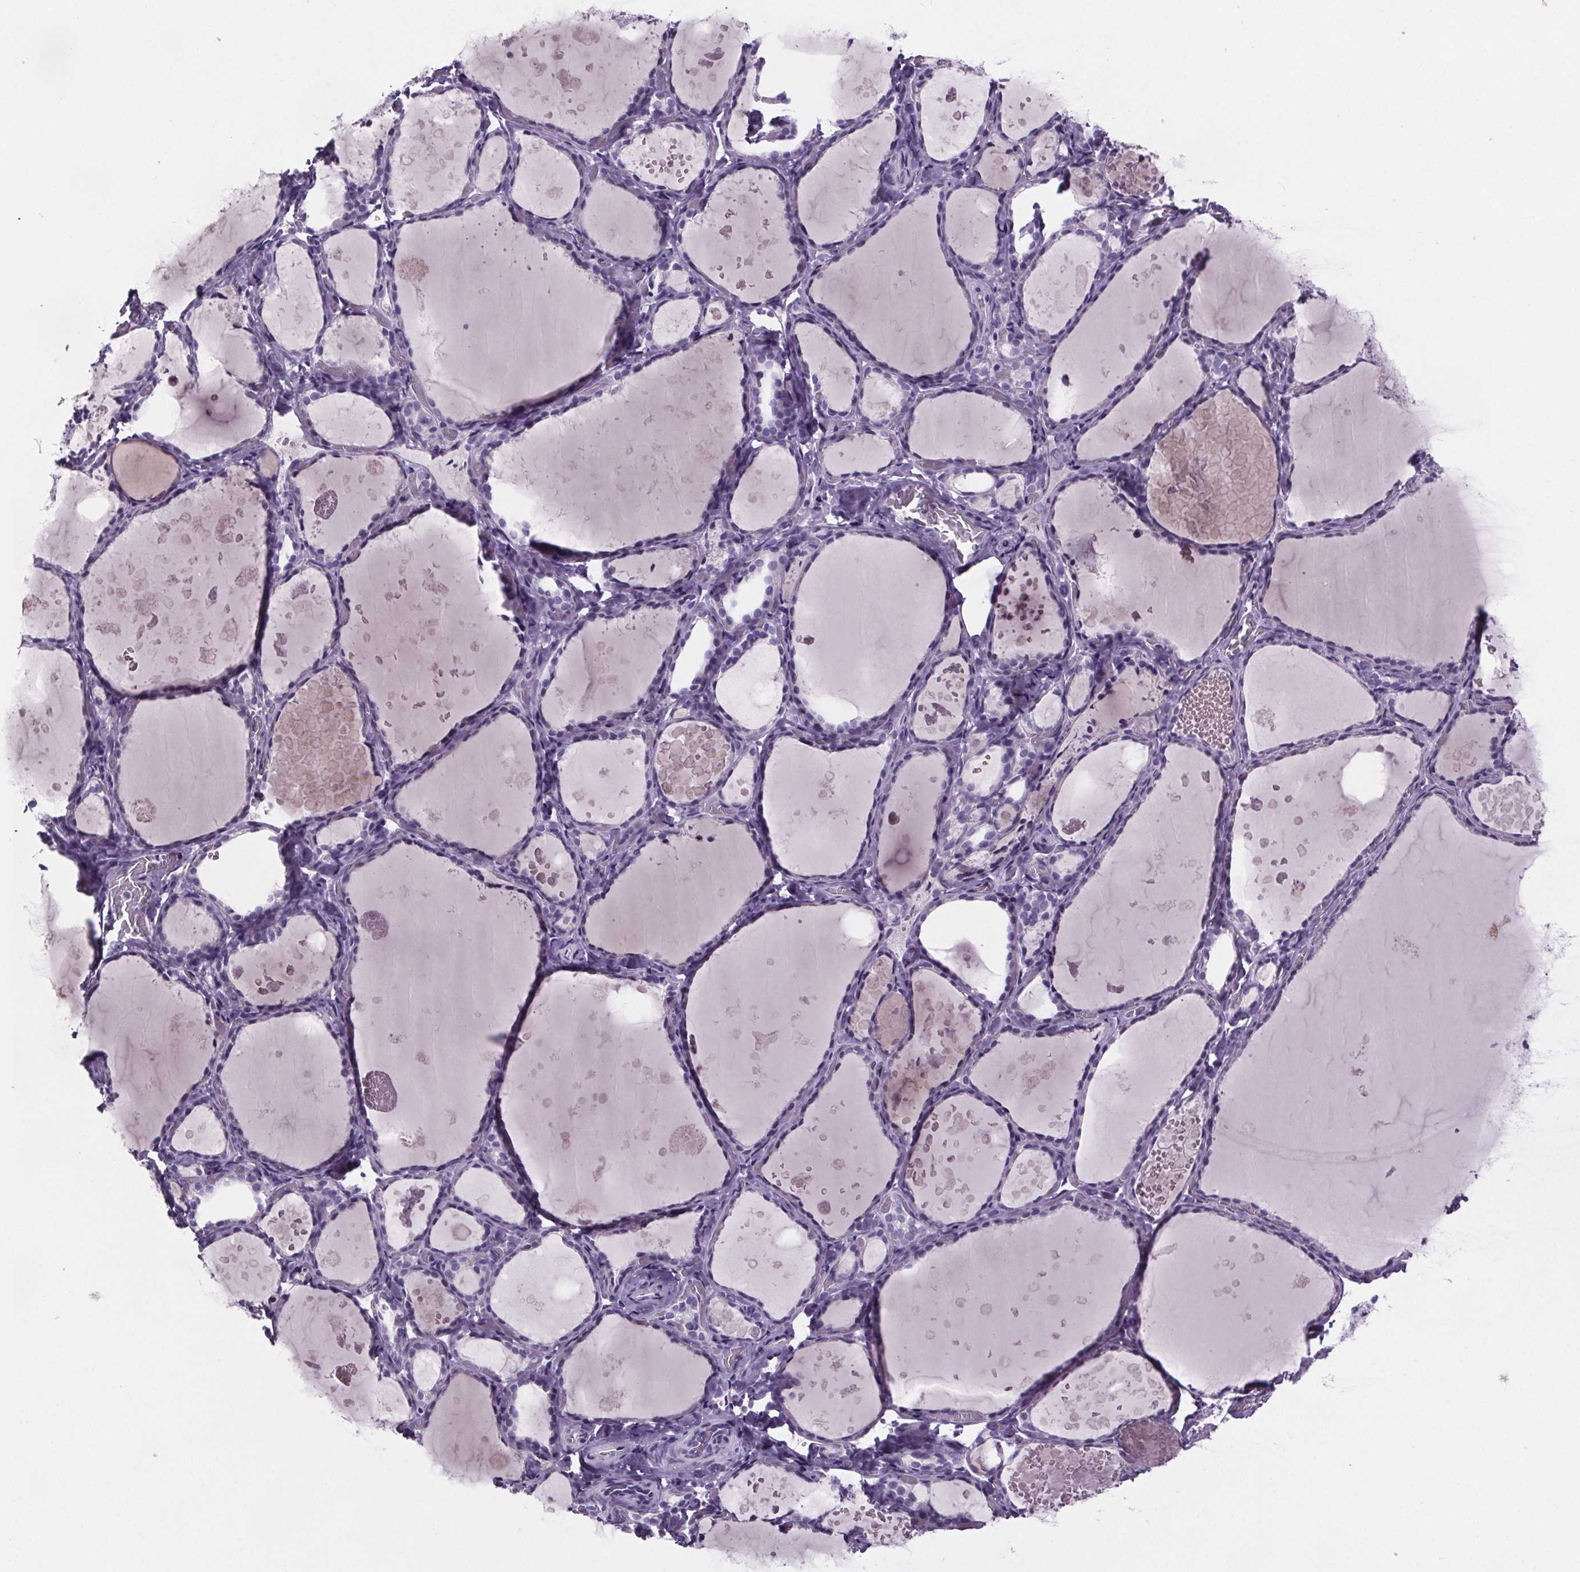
{"staining": {"intensity": "negative", "quantity": "none", "location": "none"}, "tissue": "thyroid gland", "cell_type": "Glandular cells", "image_type": "normal", "snomed": [{"axis": "morphology", "description": "Normal tissue, NOS"}, {"axis": "topography", "description": "Thyroid gland"}], "caption": "Immunohistochemistry micrograph of unremarkable thyroid gland: thyroid gland stained with DAB (3,3'-diaminobenzidine) exhibits no significant protein positivity in glandular cells.", "gene": "CUBN", "patient": {"sex": "female", "age": 56}}